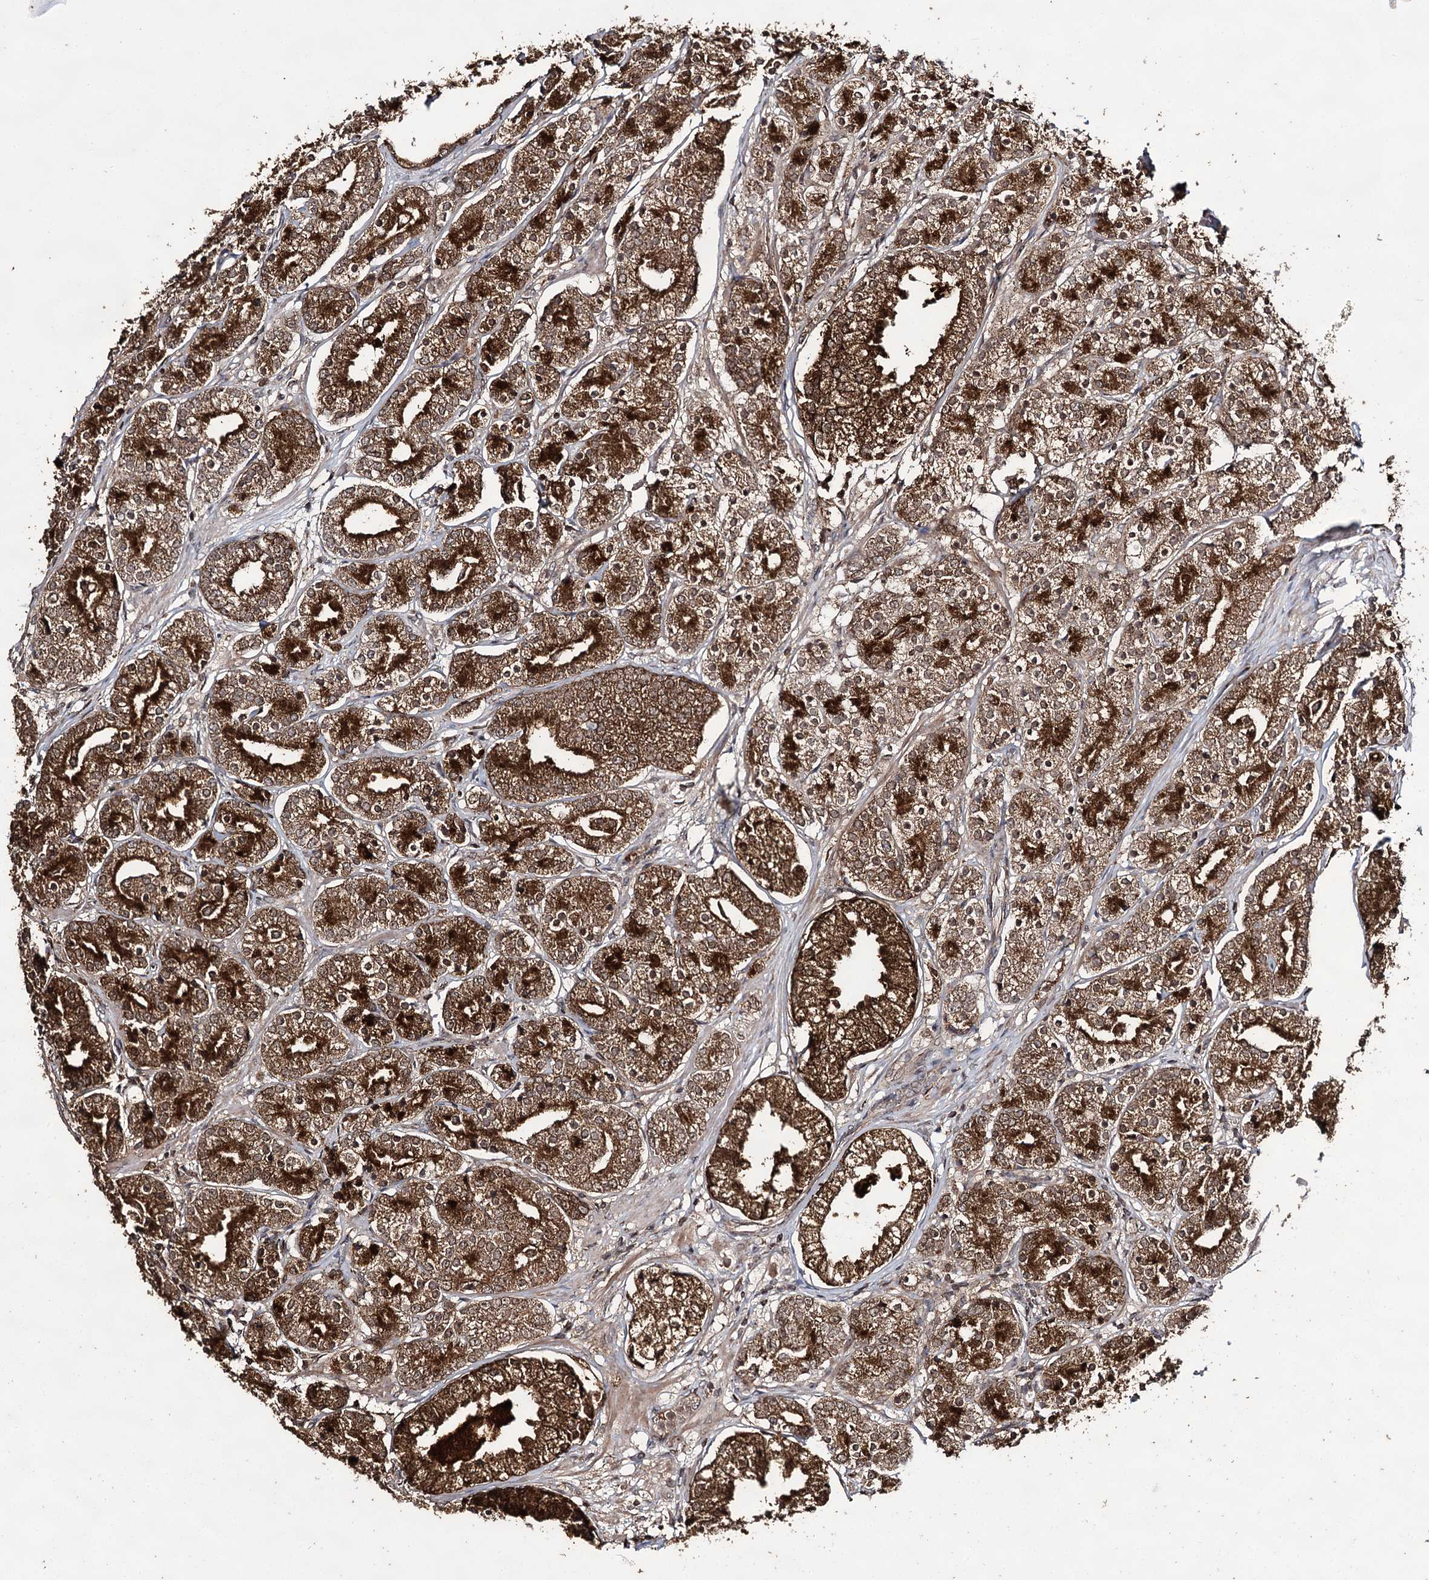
{"staining": {"intensity": "strong", "quantity": ">75%", "location": "cytoplasmic/membranous"}, "tissue": "prostate cancer", "cell_type": "Tumor cells", "image_type": "cancer", "snomed": [{"axis": "morphology", "description": "Adenocarcinoma, High grade"}, {"axis": "topography", "description": "Prostate"}], "caption": "Prostate cancer (adenocarcinoma (high-grade)) stained with DAB IHC reveals high levels of strong cytoplasmic/membranous staining in about >75% of tumor cells. (DAB (3,3'-diaminobenzidine) IHC, brown staining for protein, blue staining for nuclei).", "gene": "ACTR6", "patient": {"sex": "male", "age": 69}}